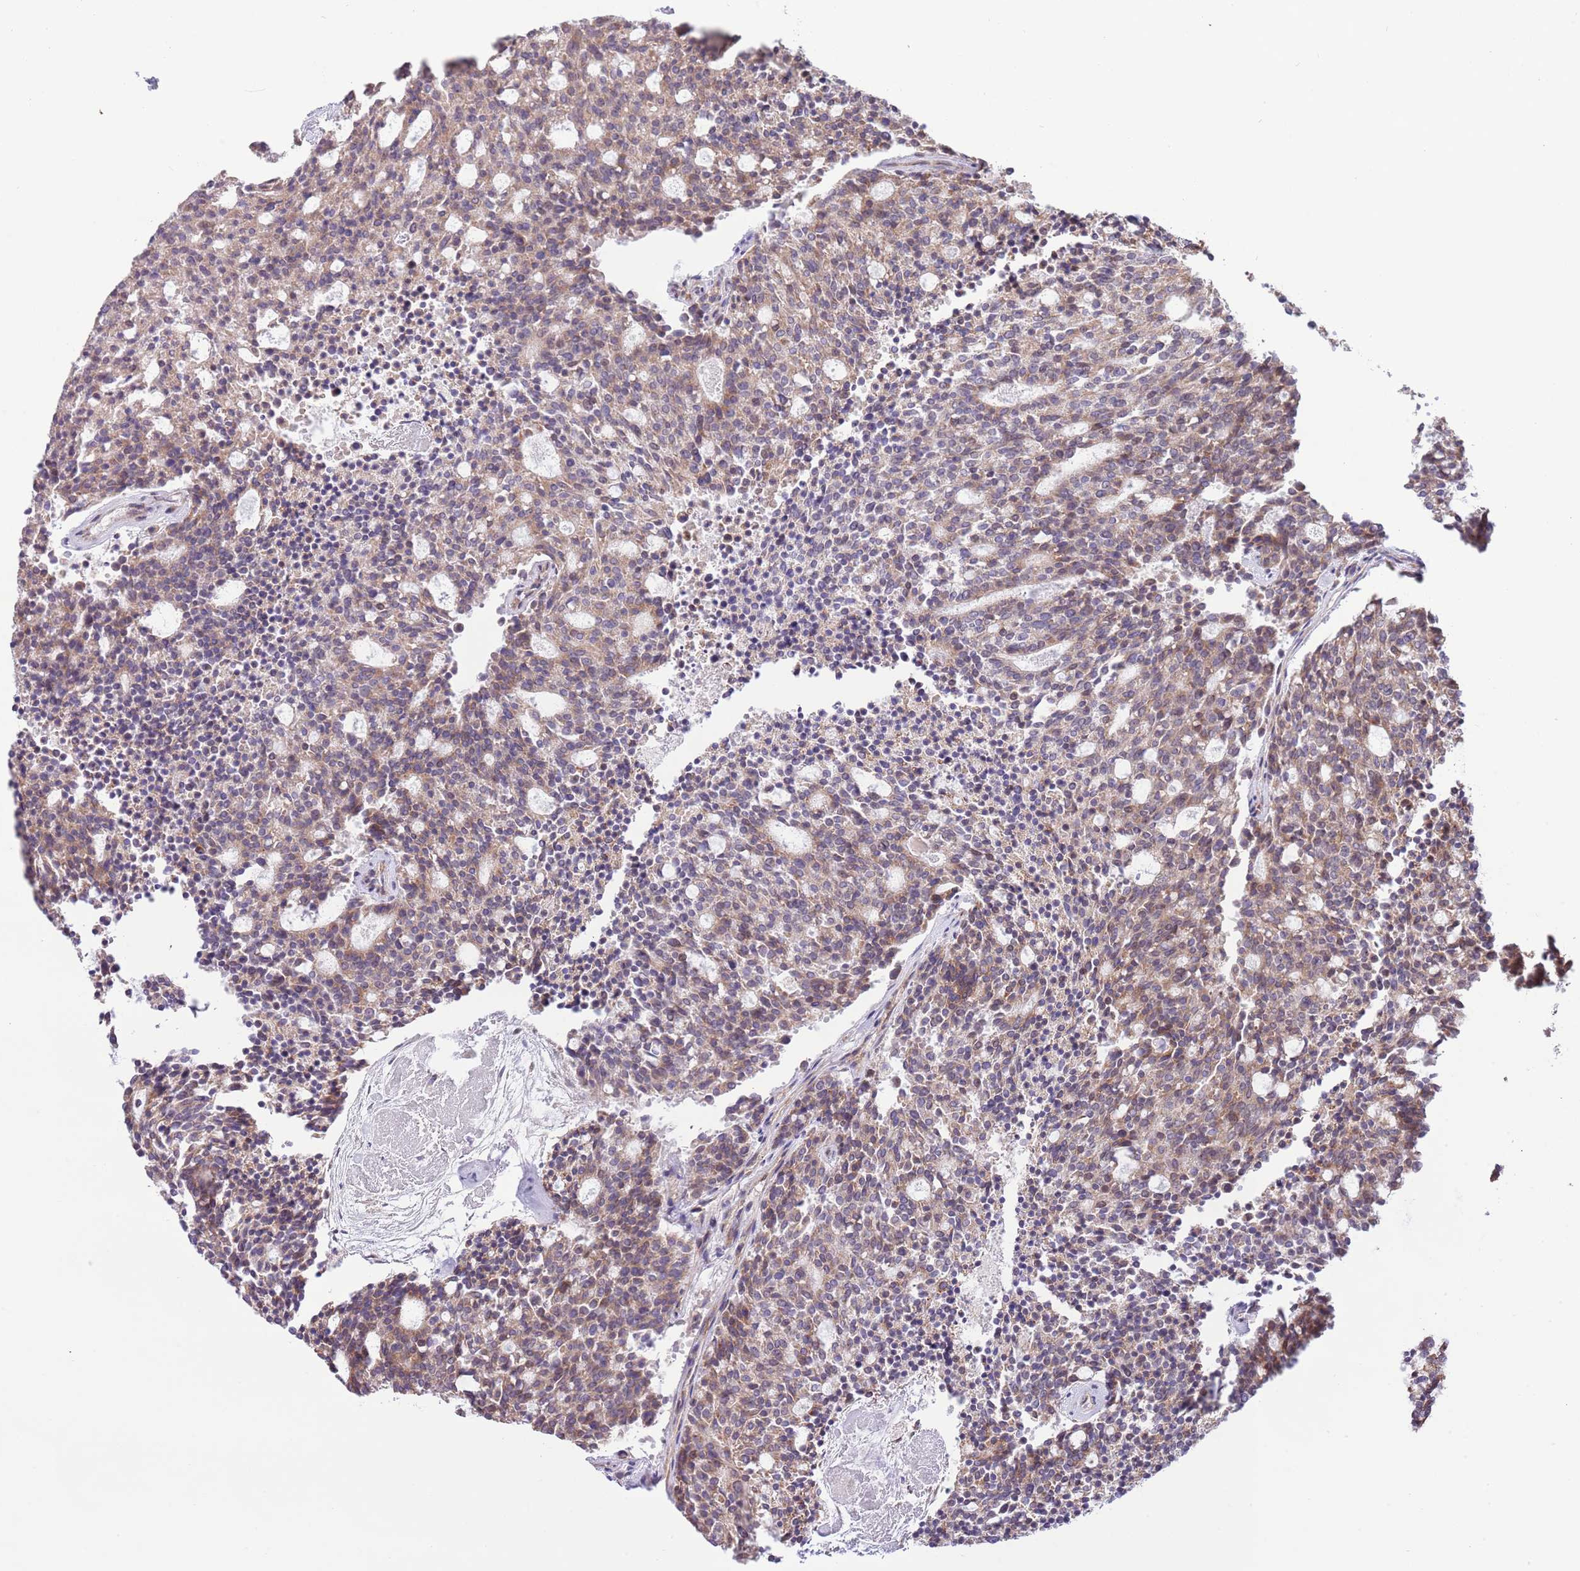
{"staining": {"intensity": "weak", "quantity": ">75%", "location": "cytoplasmic/membranous"}, "tissue": "carcinoid", "cell_type": "Tumor cells", "image_type": "cancer", "snomed": [{"axis": "morphology", "description": "Carcinoid, malignant, NOS"}, {"axis": "topography", "description": "Pancreas"}], "caption": "Protein staining displays weak cytoplasmic/membranous staining in approximately >75% of tumor cells in carcinoid.", "gene": "DAND5", "patient": {"sex": "female", "age": 54}}